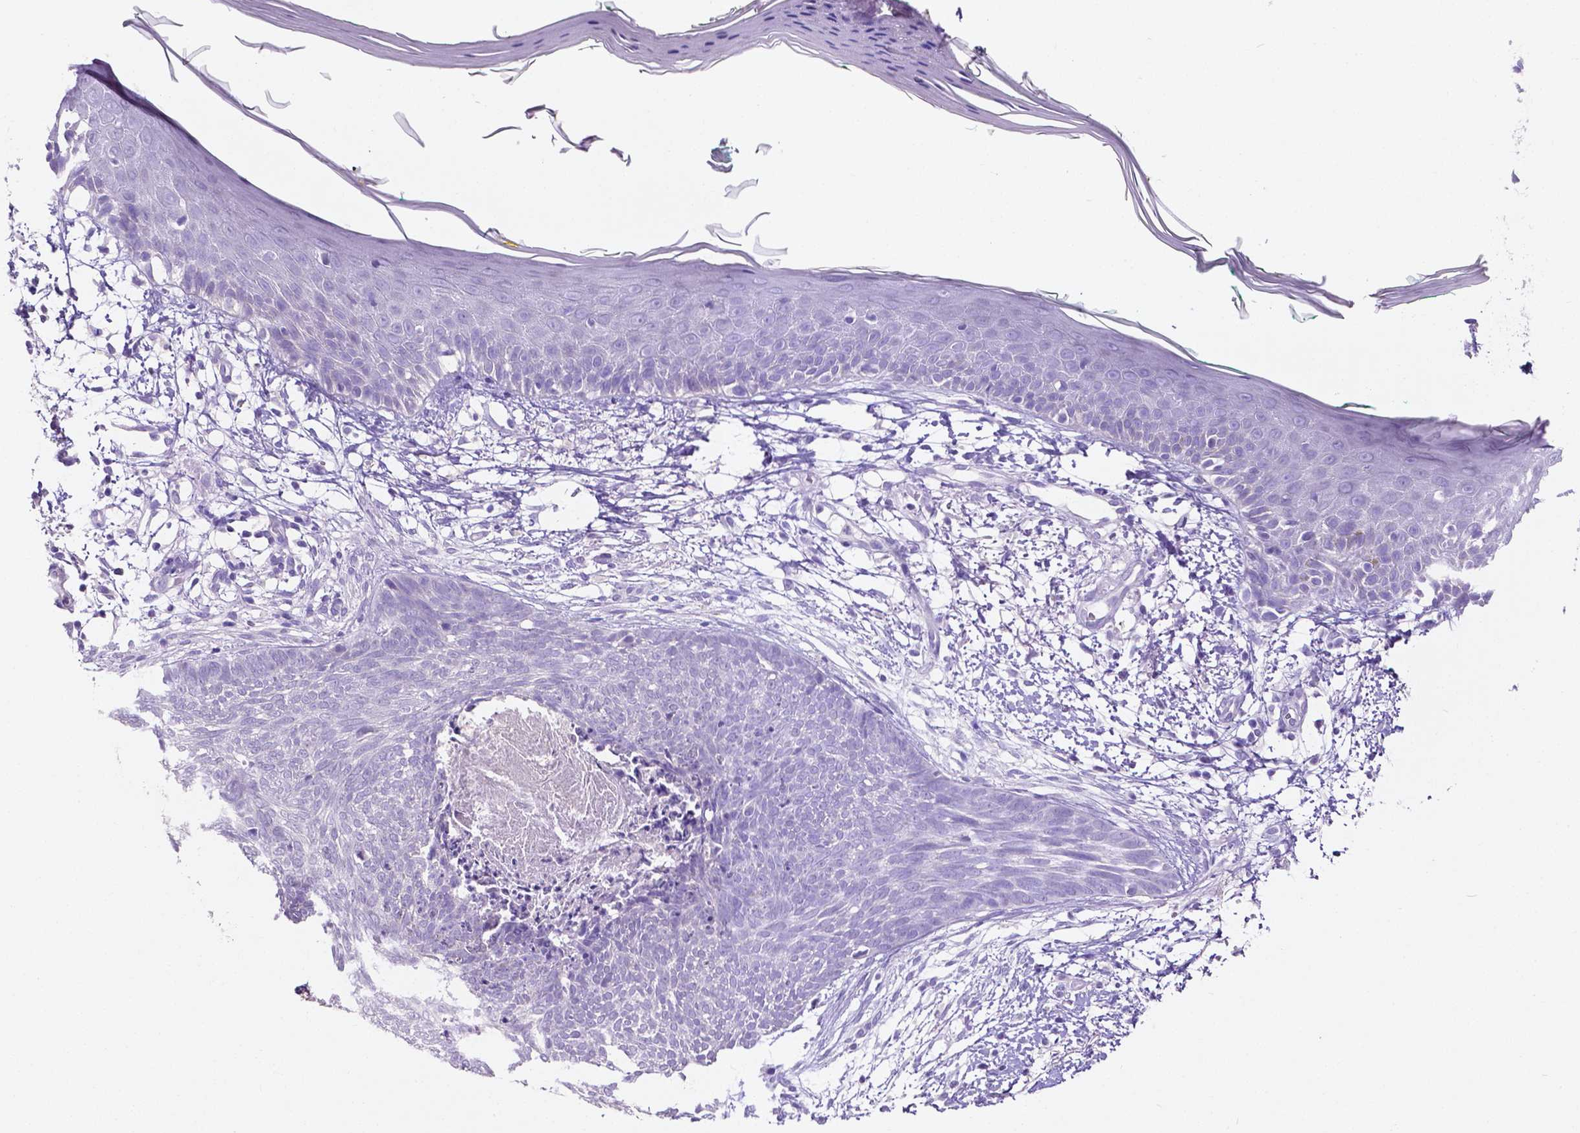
{"staining": {"intensity": "negative", "quantity": "none", "location": "none"}, "tissue": "skin cancer", "cell_type": "Tumor cells", "image_type": "cancer", "snomed": [{"axis": "morphology", "description": "Normal tissue, NOS"}, {"axis": "morphology", "description": "Basal cell carcinoma"}, {"axis": "topography", "description": "Skin"}], "caption": "Immunohistochemistry photomicrograph of neoplastic tissue: basal cell carcinoma (skin) stained with DAB (3,3'-diaminobenzidine) shows no significant protein positivity in tumor cells.", "gene": "SLC22A2", "patient": {"sex": "male", "age": 84}}